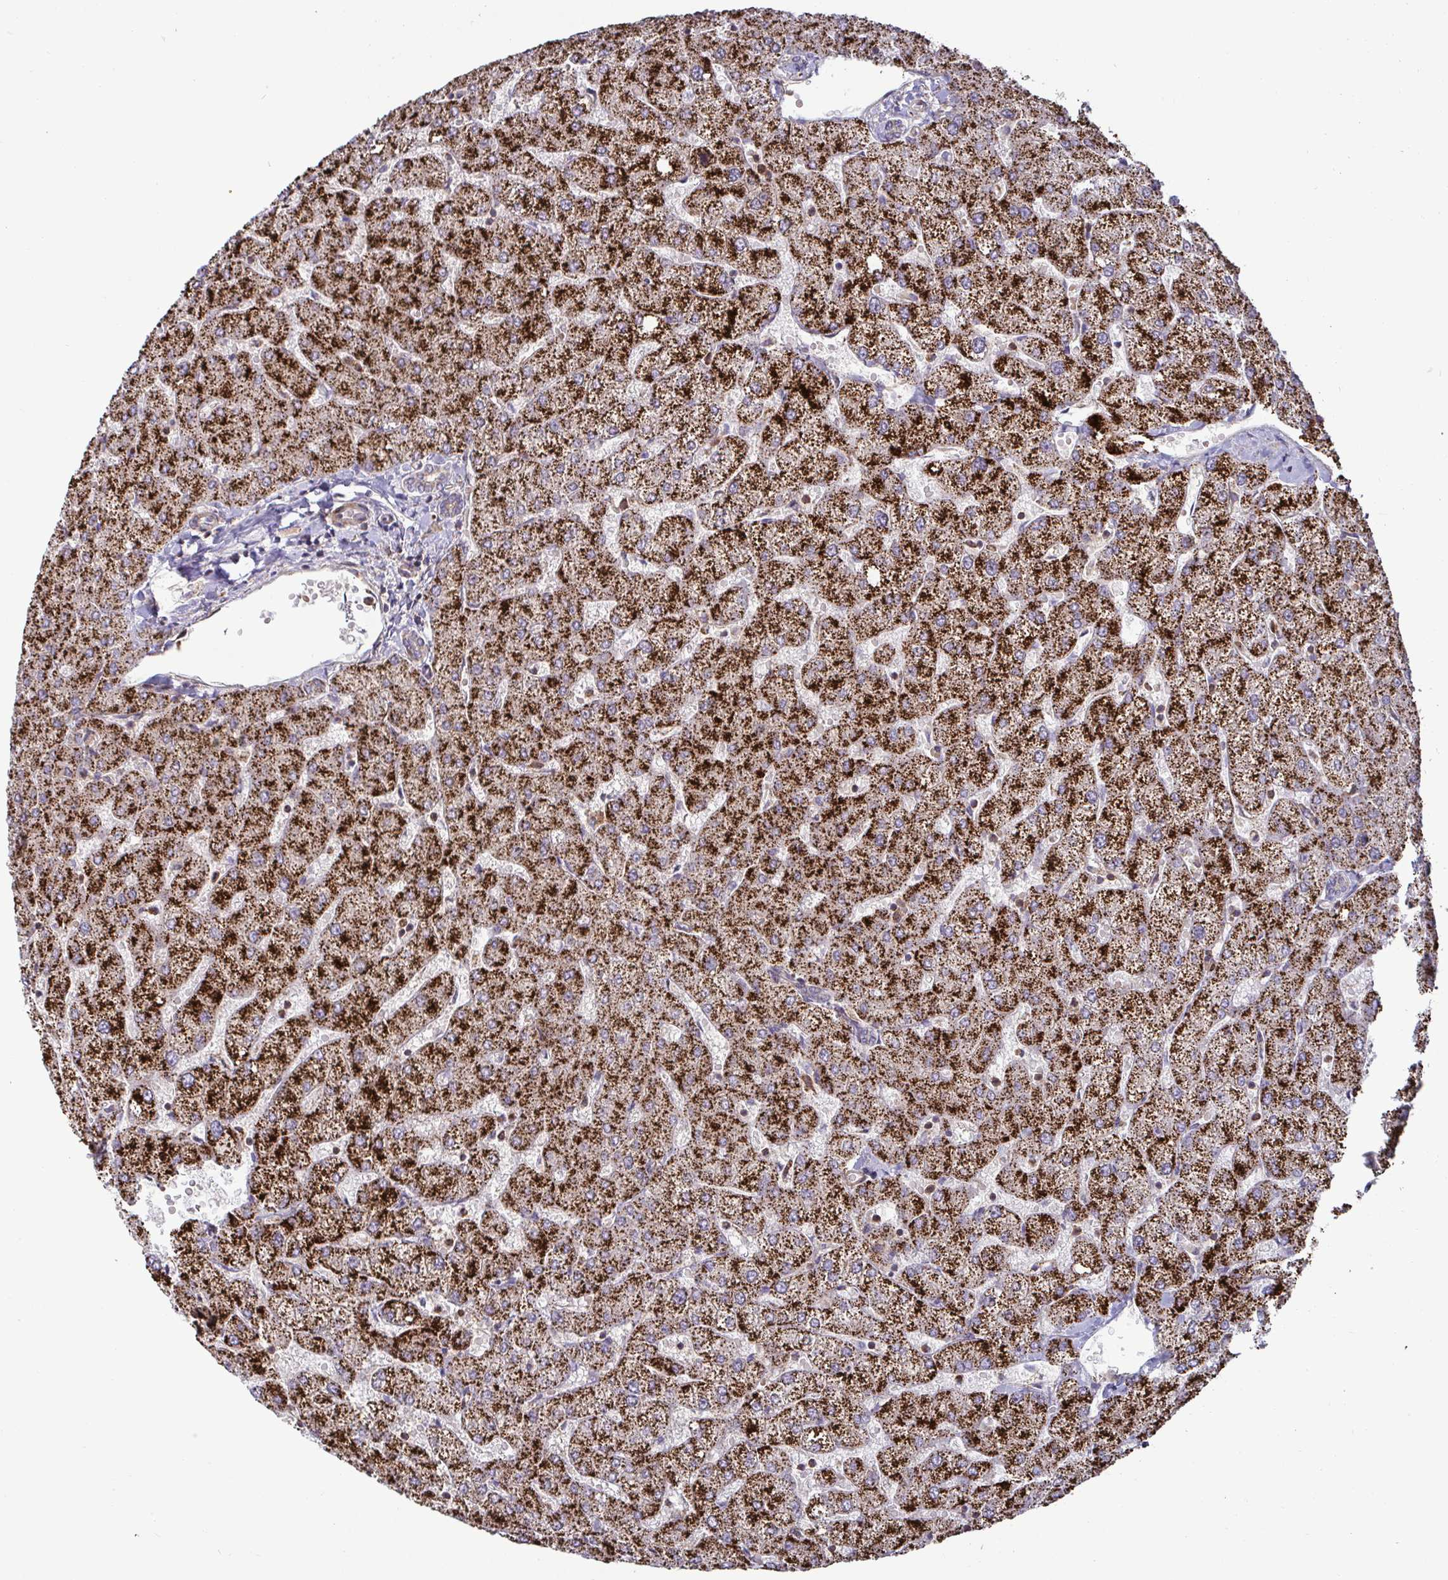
{"staining": {"intensity": "weak", "quantity": ">75%", "location": "cytoplasmic/membranous"}, "tissue": "liver", "cell_type": "Cholangiocytes", "image_type": "normal", "snomed": [{"axis": "morphology", "description": "Normal tissue, NOS"}, {"axis": "topography", "description": "Liver"}], "caption": "A brown stain highlights weak cytoplasmic/membranous staining of a protein in cholangiocytes of unremarkable human liver.", "gene": "SPRY1", "patient": {"sex": "female", "age": 54}}